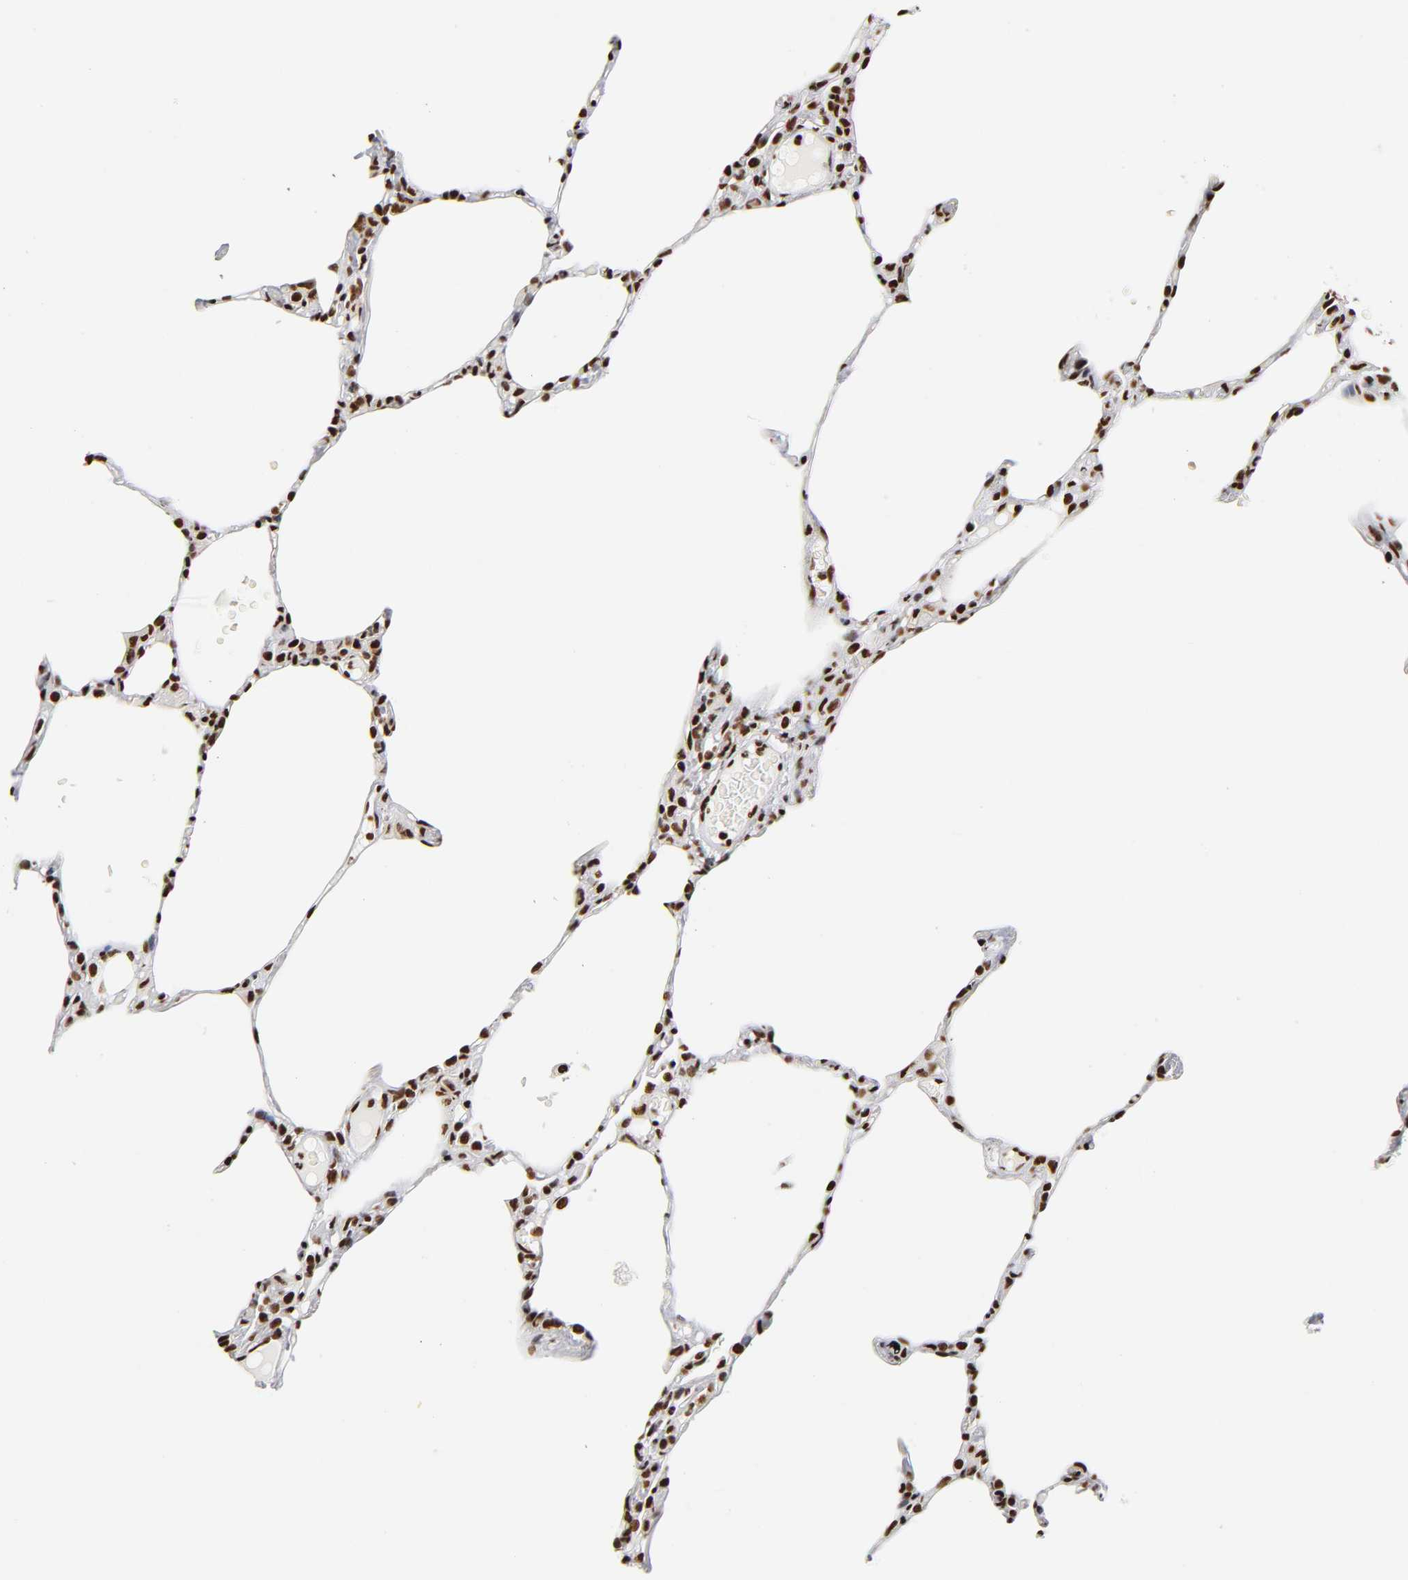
{"staining": {"intensity": "strong", "quantity": ">75%", "location": "nuclear"}, "tissue": "lung", "cell_type": "Alveolar cells", "image_type": "normal", "snomed": [{"axis": "morphology", "description": "Normal tissue, NOS"}, {"axis": "topography", "description": "Lung"}], "caption": "Immunohistochemical staining of benign lung displays strong nuclear protein positivity in approximately >75% of alveolar cells.", "gene": "XRCC6", "patient": {"sex": "female", "age": 49}}